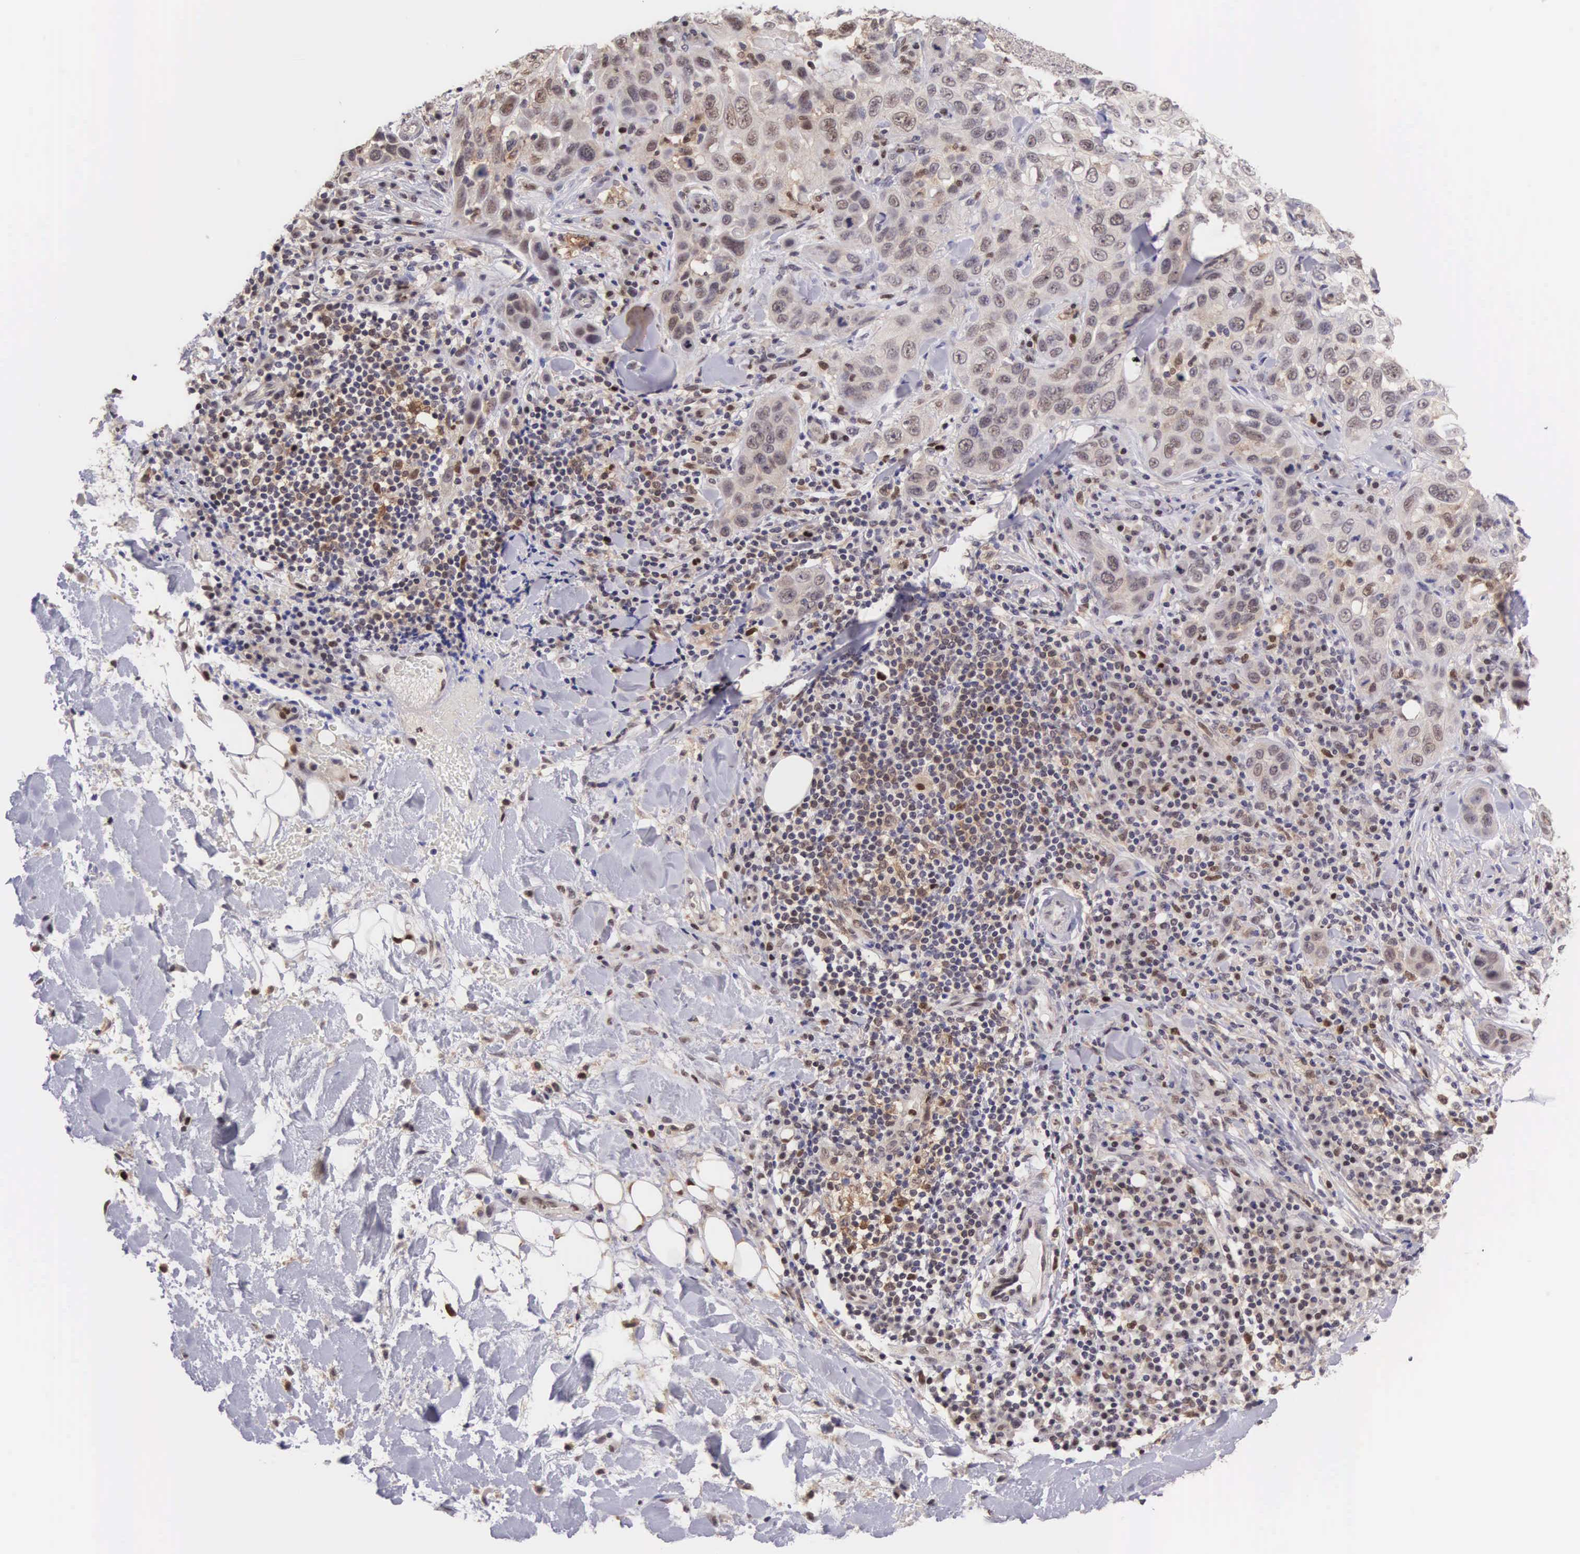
{"staining": {"intensity": "weak", "quantity": "<25%", "location": "none"}, "tissue": "skin cancer", "cell_type": "Tumor cells", "image_type": "cancer", "snomed": [{"axis": "morphology", "description": "Squamous cell carcinoma, NOS"}, {"axis": "topography", "description": "Skin"}], "caption": "Skin cancer was stained to show a protein in brown. There is no significant staining in tumor cells. Nuclei are stained in blue.", "gene": "GRK3", "patient": {"sex": "male", "age": 84}}